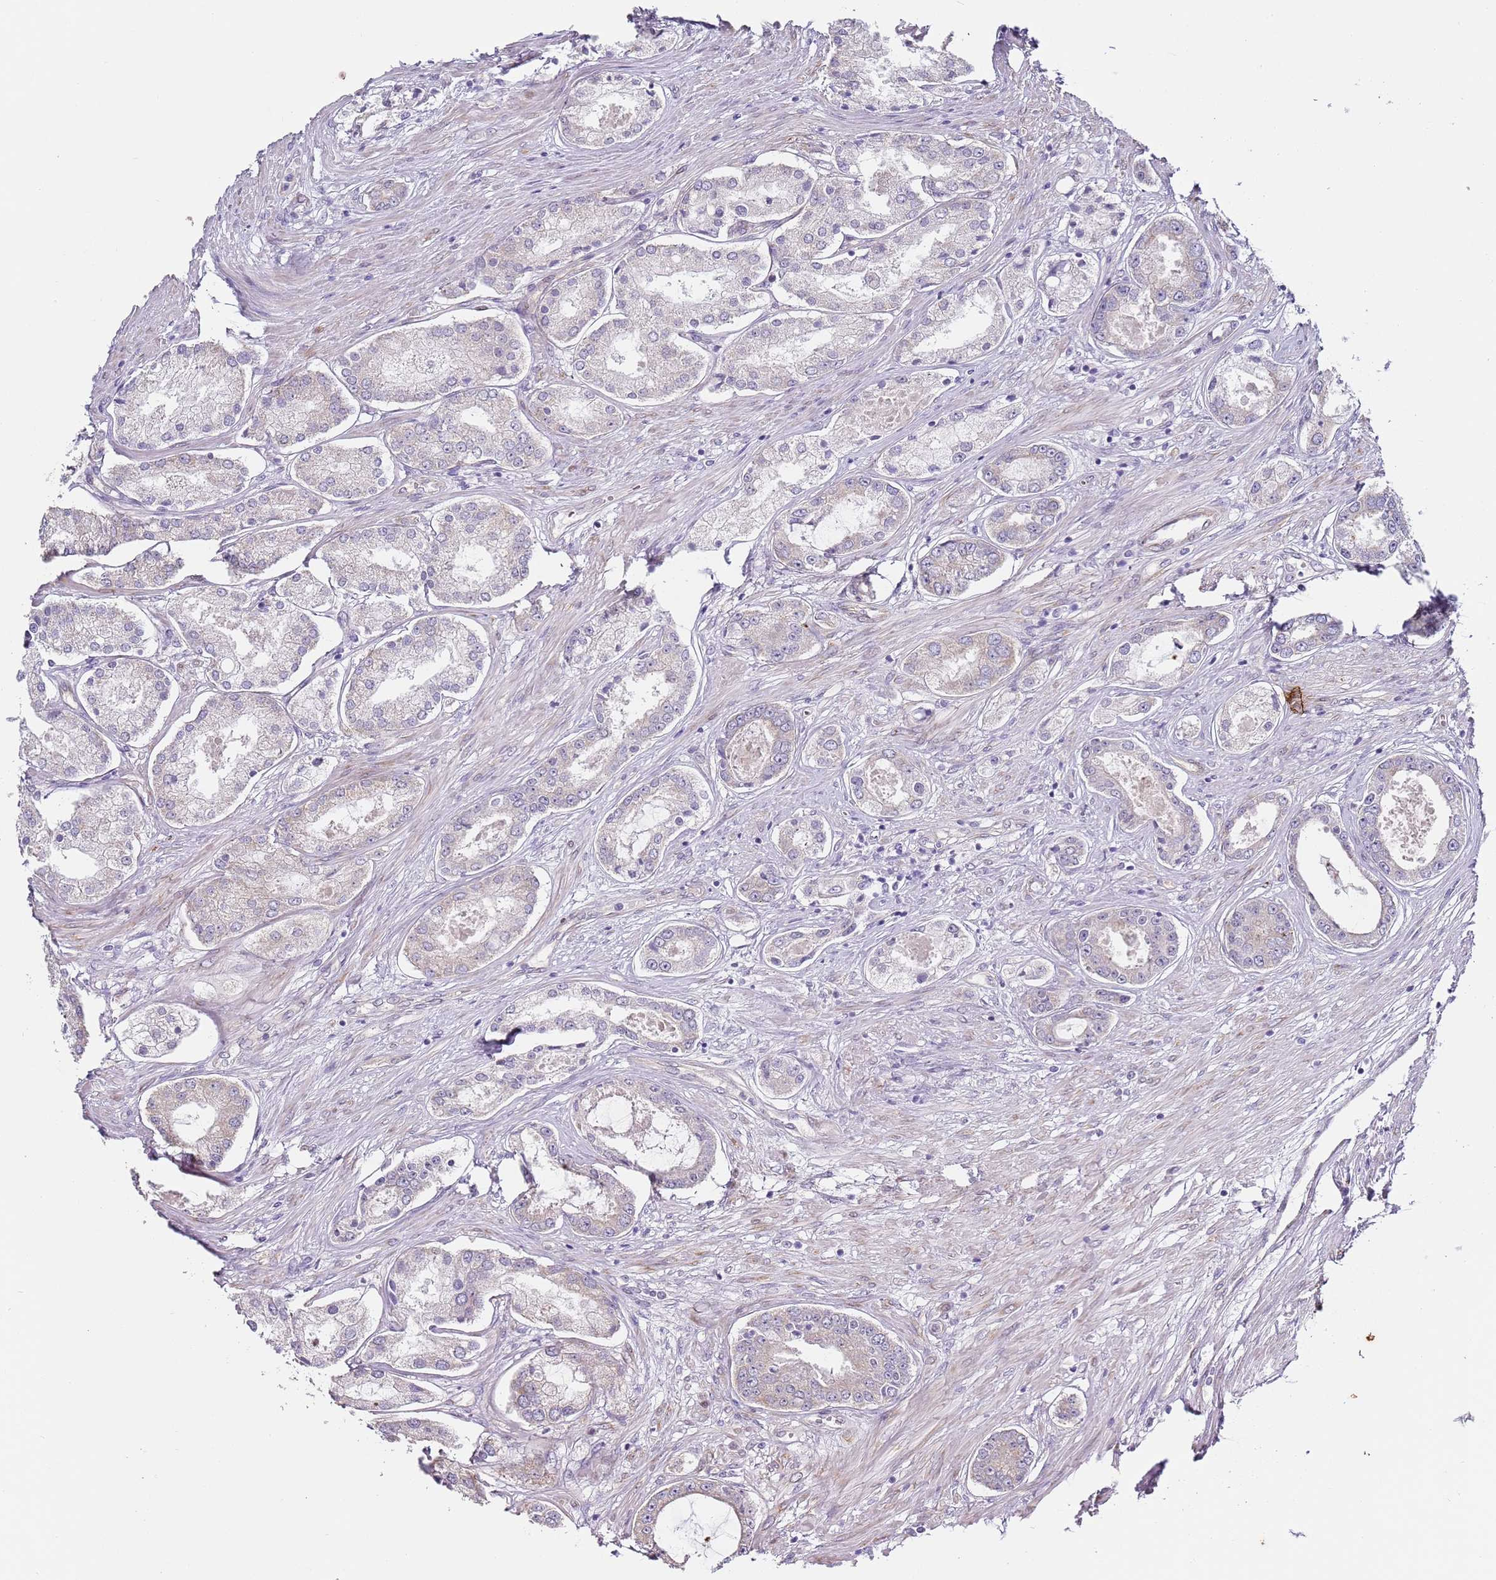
{"staining": {"intensity": "negative", "quantity": "none", "location": "none"}, "tissue": "prostate cancer", "cell_type": "Tumor cells", "image_type": "cancer", "snomed": [{"axis": "morphology", "description": "Adenocarcinoma, Low grade"}, {"axis": "topography", "description": "Prostate"}], "caption": "The photomicrograph demonstrates no staining of tumor cells in adenocarcinoma (low-grade) (prostate).", "gene": "TBC1D9", "patient": {"sex": "male", "age": 68}}